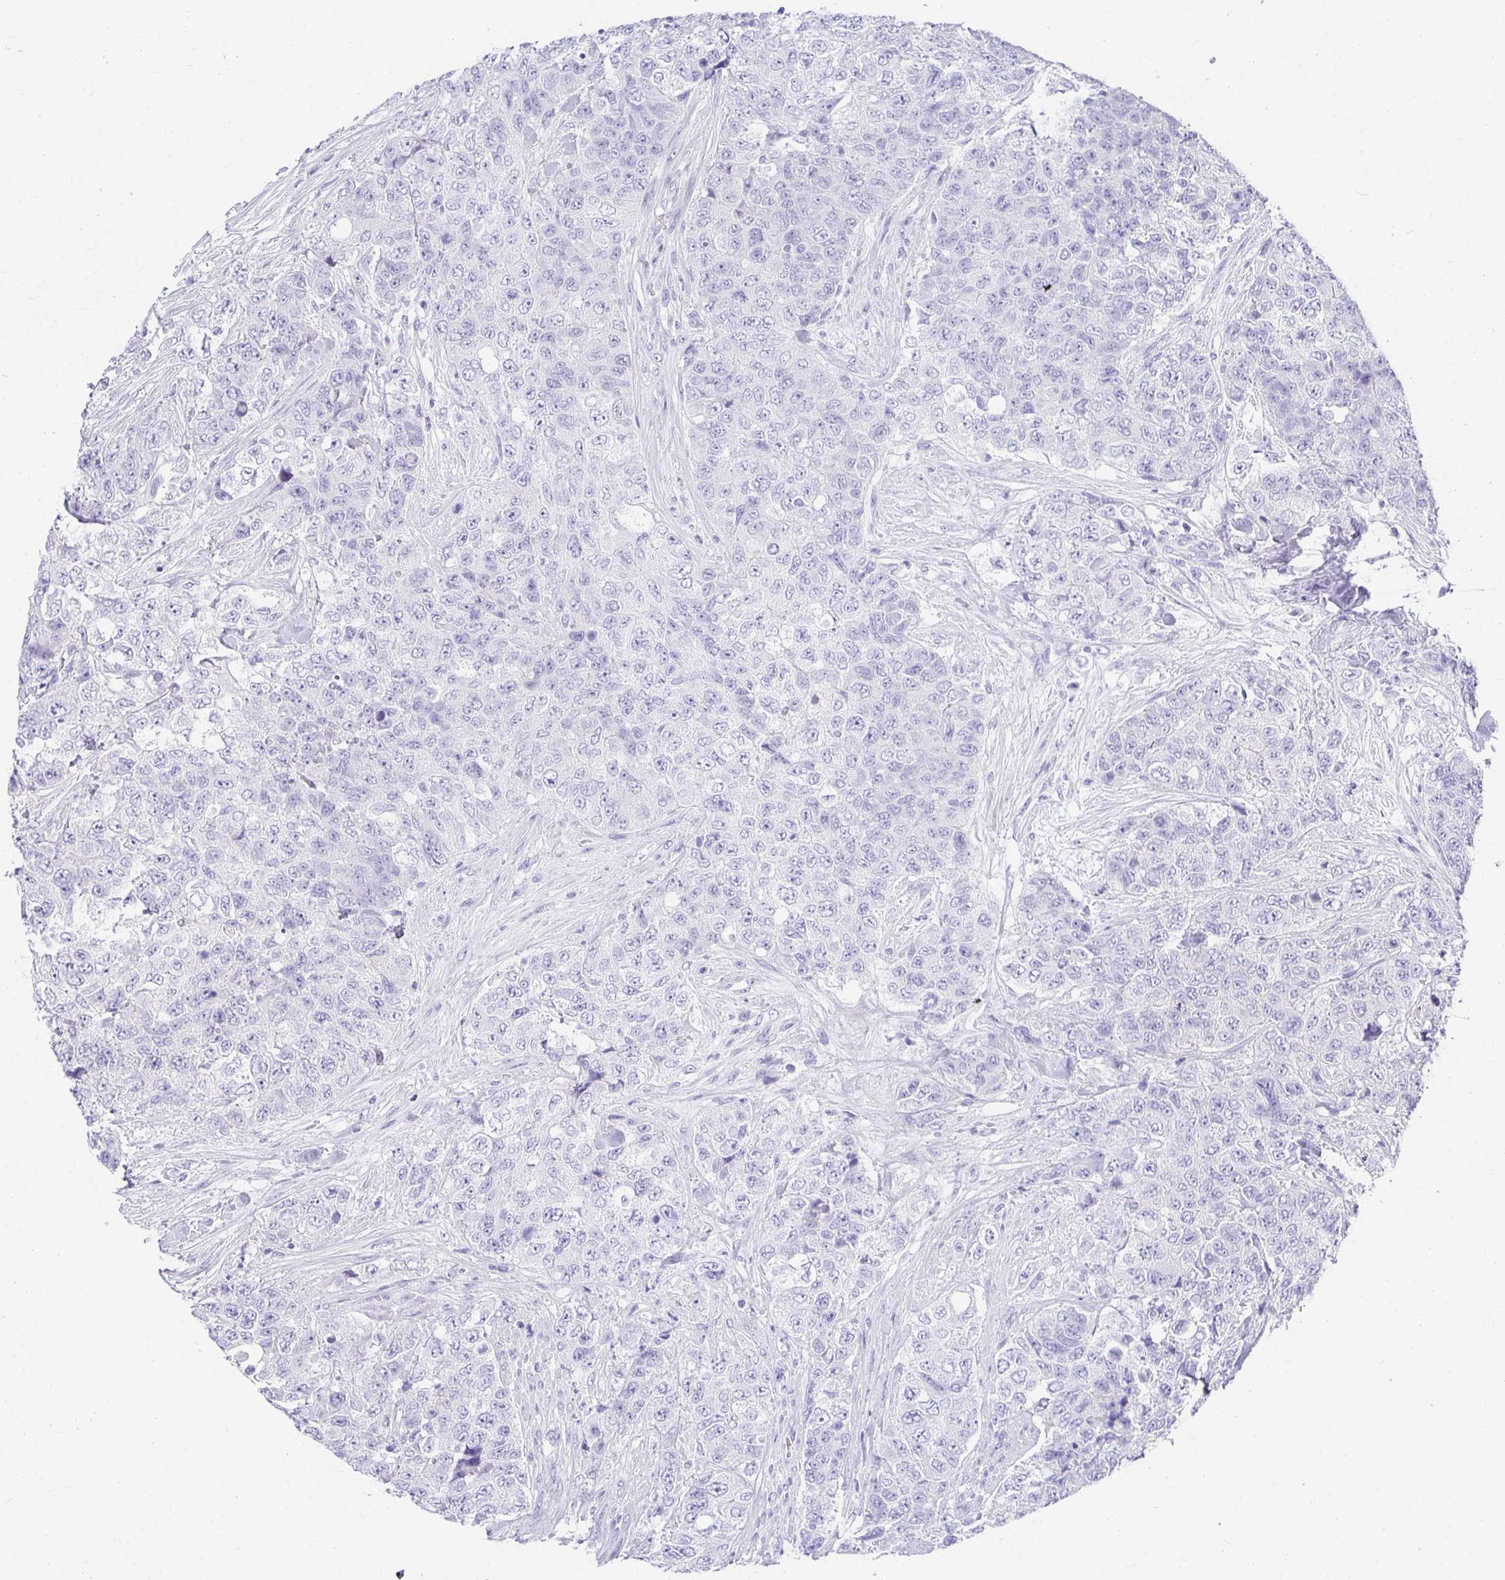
{"staining": {"intensity": "negative", "quantity": "none", "location": "none"}, "tissue": "urothelial cancer", "cell_type": "Tumor cells", "image_type": "cancer", "snomed": [{"axis": "morphology", "description": "Urothelial carcinoma, High grade"}, {"axis": "topography", "description": "Urinary bladder"}], "caption": "DAB (3,3'-diaminobenzidine) immunohistochemical staining of urothelial cancer shows no significant staining in tumor cells. The staining is performed using DAB (3,3'-diaminobenzidine) brown chromogen with nuclei counter-stained in using hematoxylin.", "gene": "CHAT", "patient": {"sex": "female", "age": 78}}